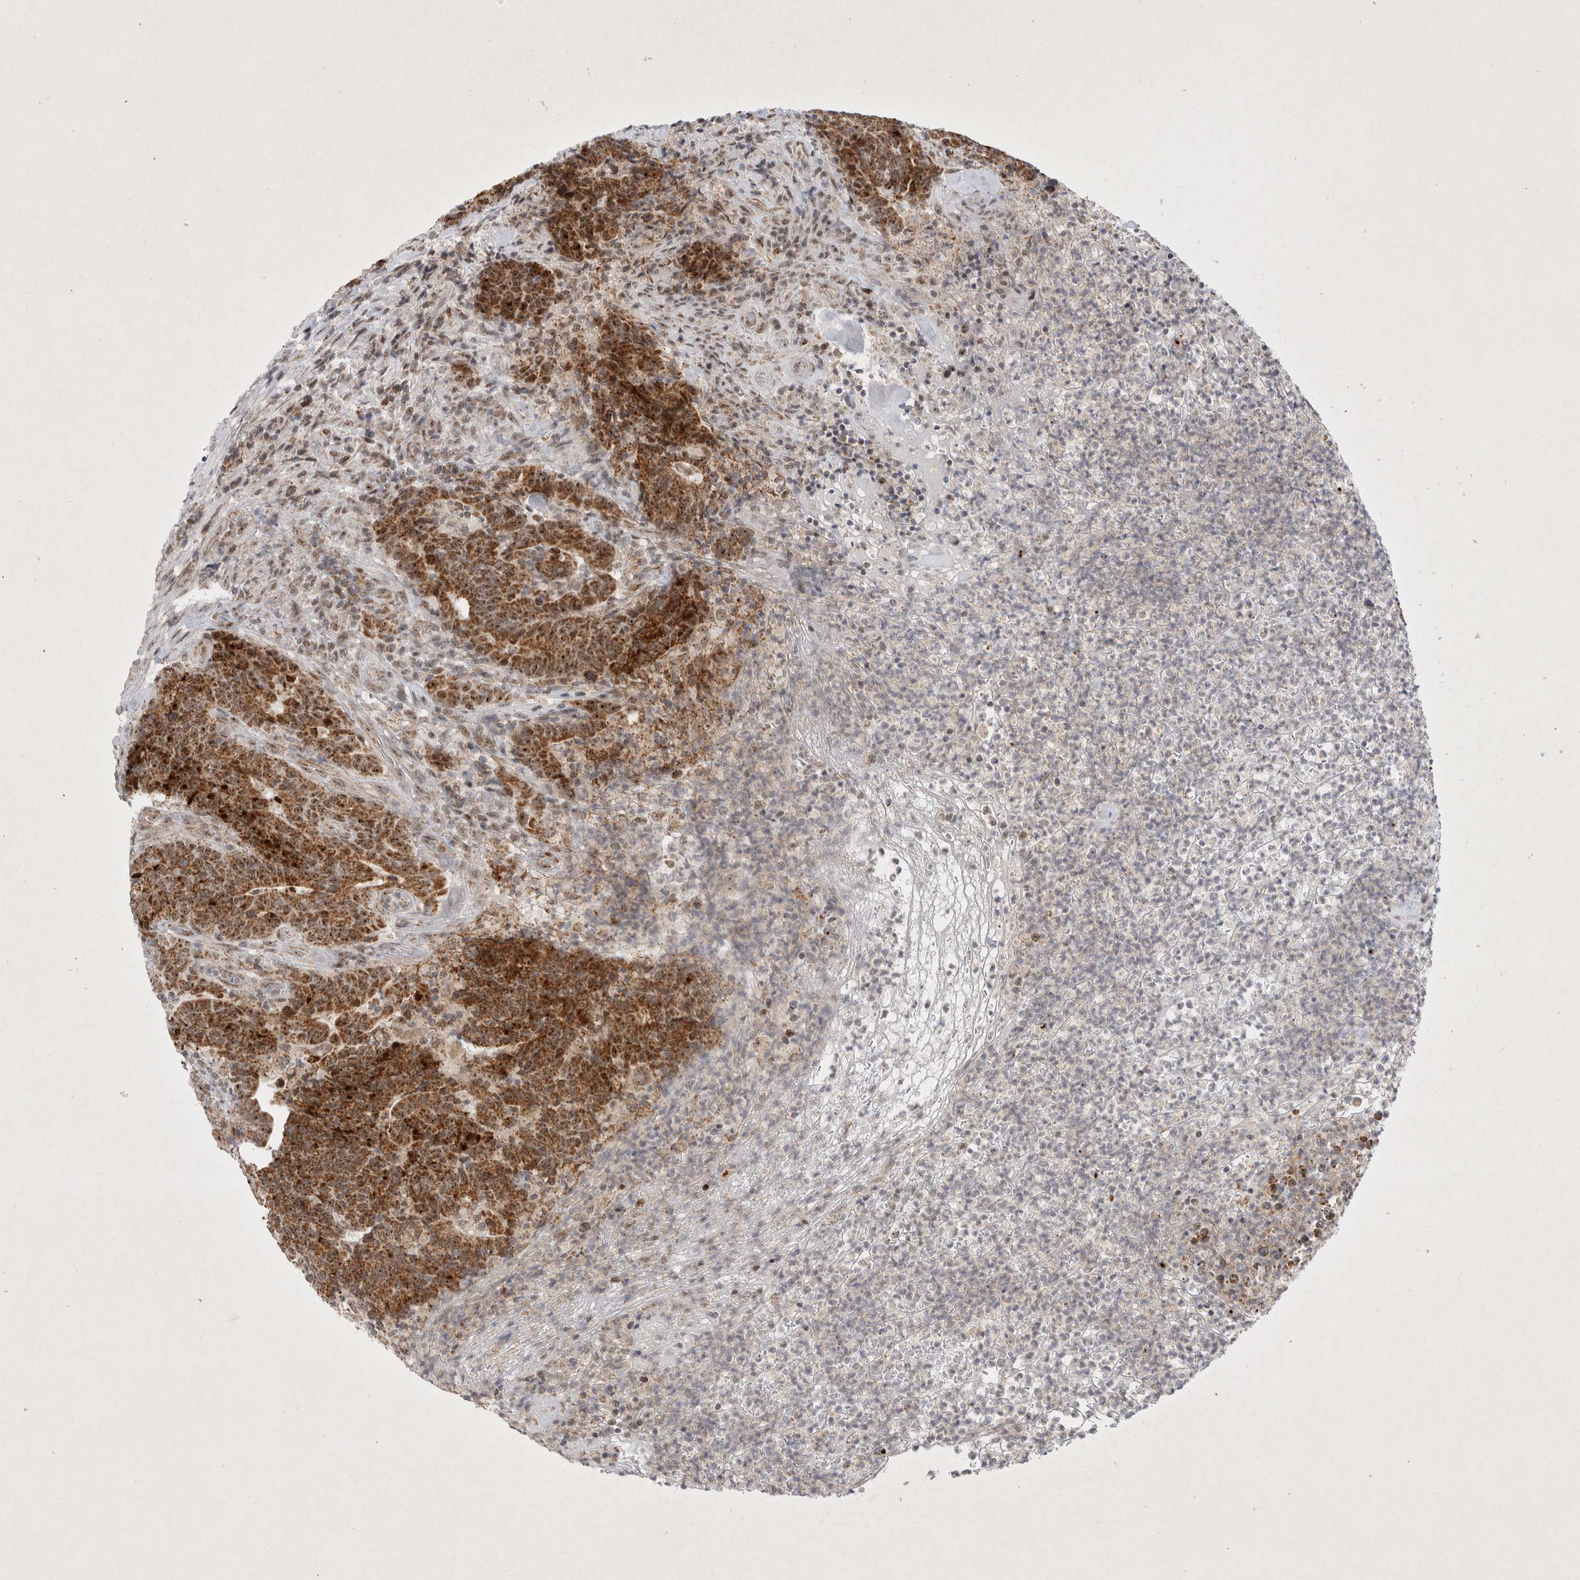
{"staining": {"intensity": "moderate", "quantity": ">75%", "location": "cytoplasmic/membranous,nuclear"}, "tissue": "colorectal cancer", "cell_type": "Tumor cells", "image_type": "cancer", "snomed": [{"axis": "morphology", "description": "Normal tissue, NOS"}, {"axis": "morphology", "description": "Adenocarcinoma, NOS"}, {"axis": "topography", "description": "Colon"}], "caption": "A brown stain shows moderate cytoplasmic/membranous and nuclear positivity of a protein in human colorectal cancer (adenocarcinoma) tumor cells. The staining was performed using DAB to visualize the protein expression in brown, while the nuclei were stained in blue with hematoxylin (Magnification: 20x).", "gene": "MRPL37", "patient": {"sex": "female", "age": 75}}